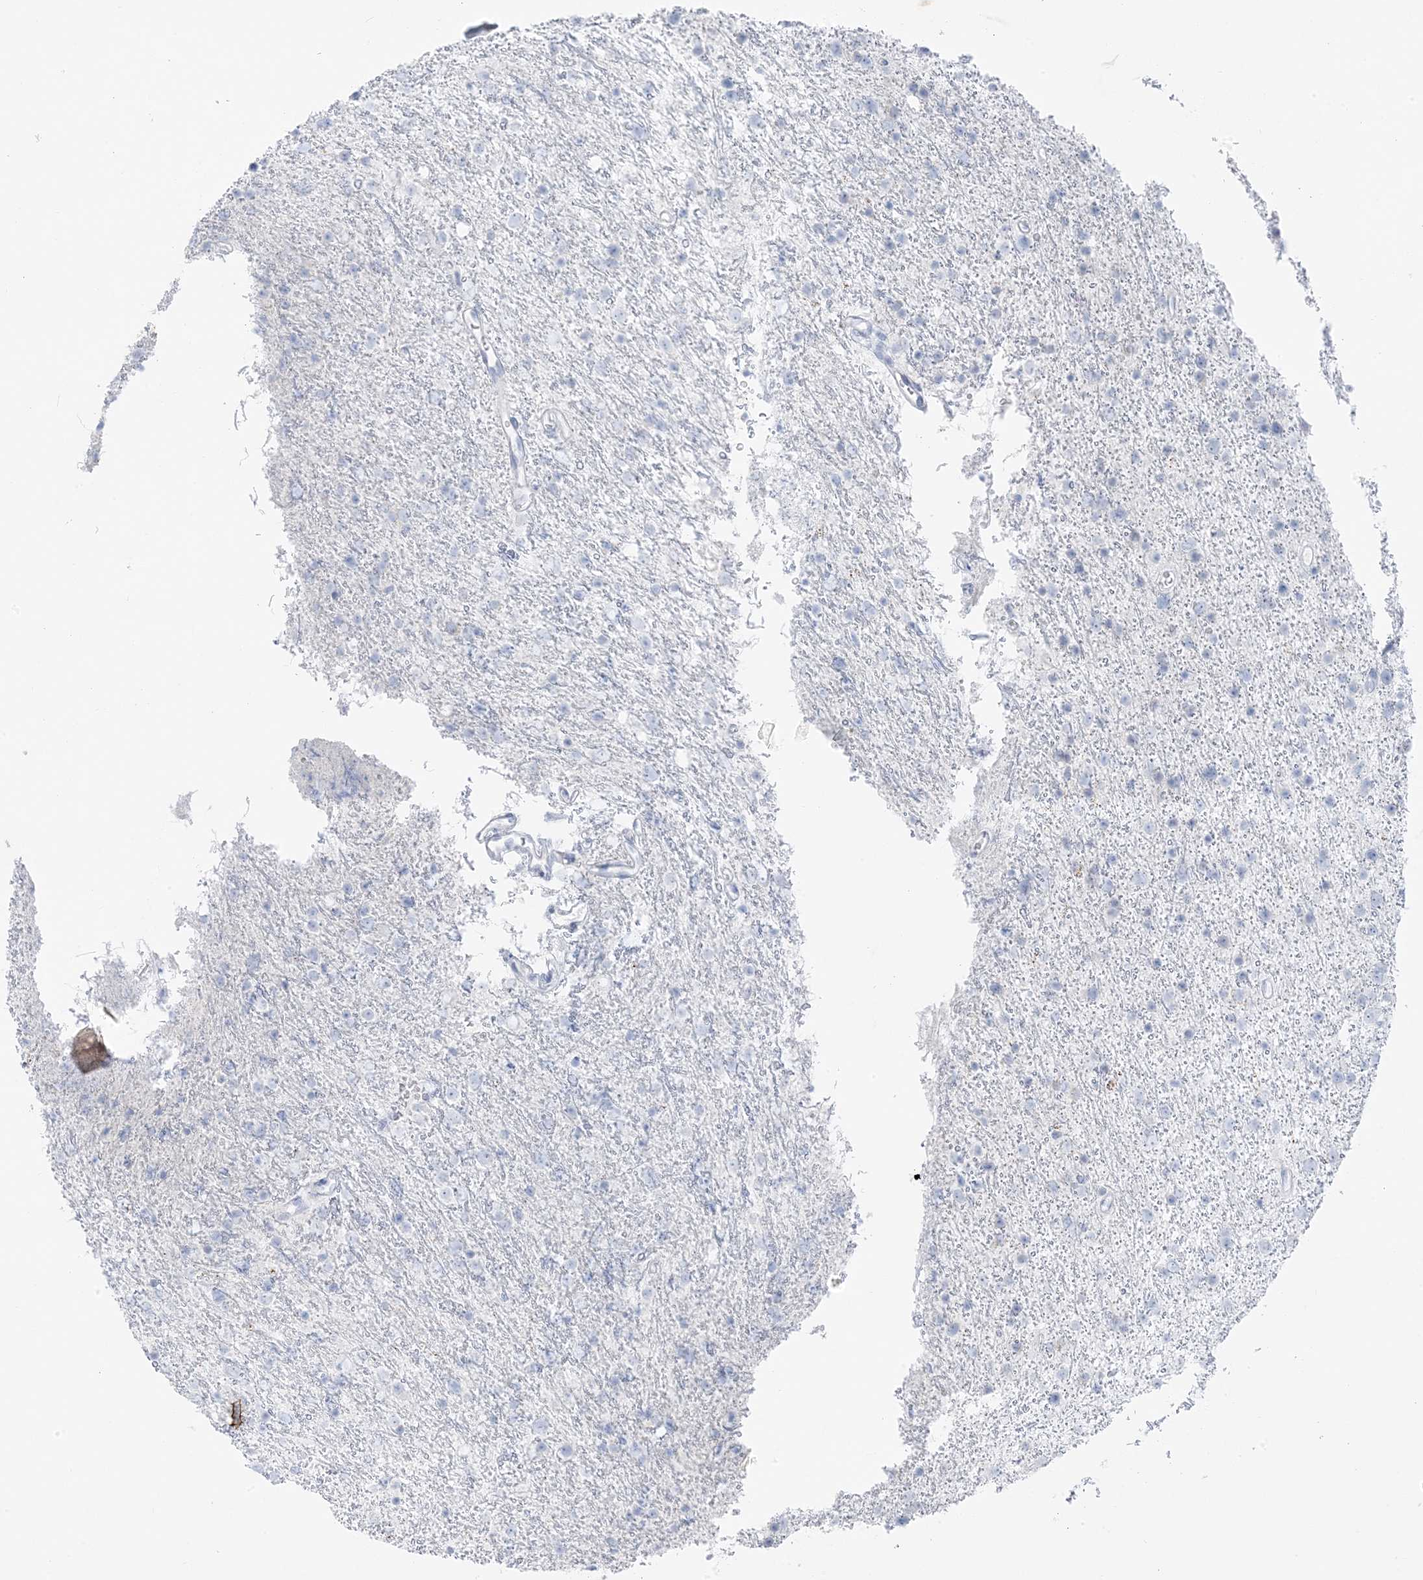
{"staining": {"intensity": "negative", "quantity": "none", "location": "none"}, "tissue": "glioma", "cell_type": "Tumor cells", "image_type": "cancer", "snomed": [{"axis": "morphology", "description": "Glioma, malignant, Low grade"}, {"axis": "topography", "description": "Cerebral cortex"}], "caption": "Tumor cells show no significant positivity in low-grade glioma (malignant).", "gene": "ZFP64", "patient": {"sex": "female", "age": 39}}